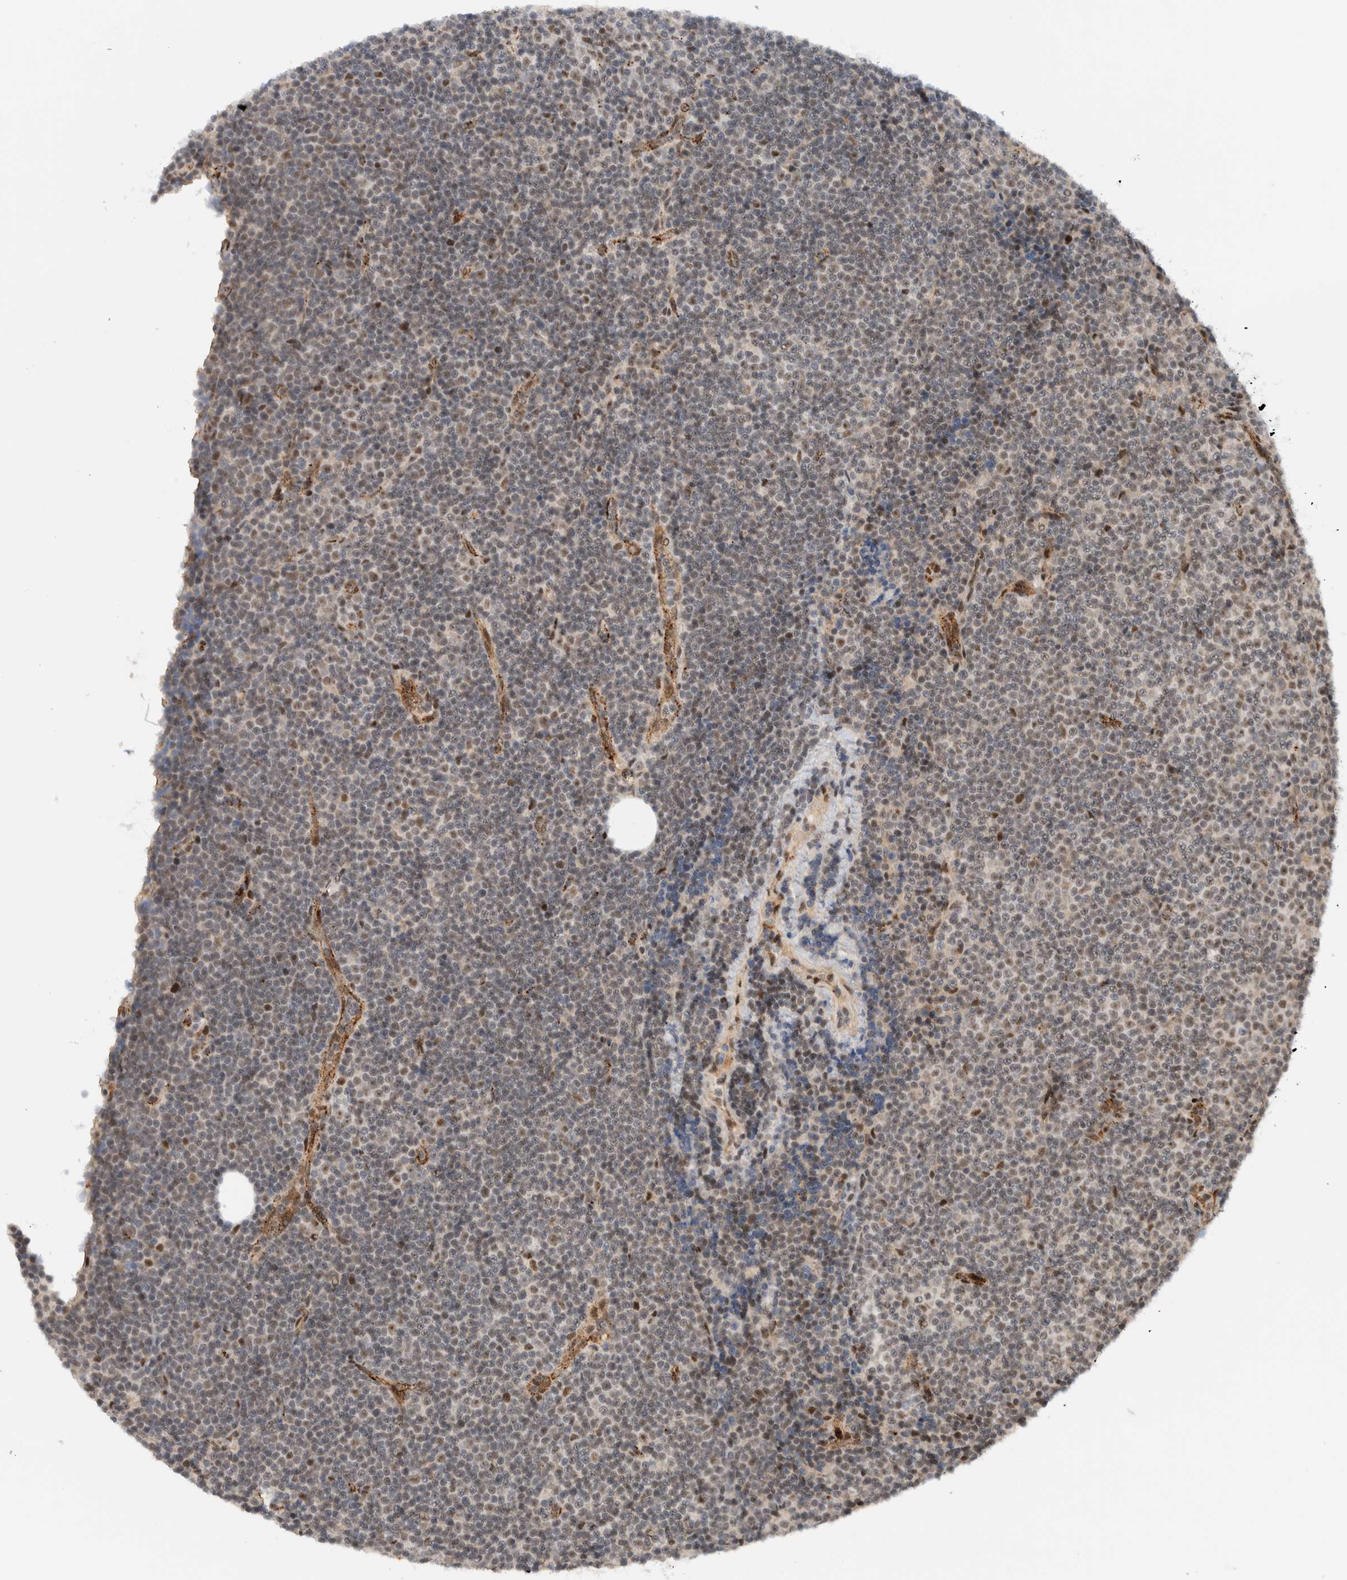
{"staining": {"intensity": "weak", "quantity": "25%-75%", "location": "nuclear"}, "tissue": "lymphoma", "cell_type": "Tumor cells", "image_type": "cancer", "snomed": [{"axis": "morphology", "description": "Malignant lymphoma, non-Hodgkin's type, Low grade"}, {"axis": "topography", "description": "Lymph node"}], "caption": "IHC of lymphoma reveals low levels of weak nuclear staining in about 25%-75% of tumor cells. Using DAB (brown) and hematoxylin (blue) stains, captured at high magnification using brightfield microscopy.", "gene": "ZFP91", "patient": {"sex": "female", "age": 67}}